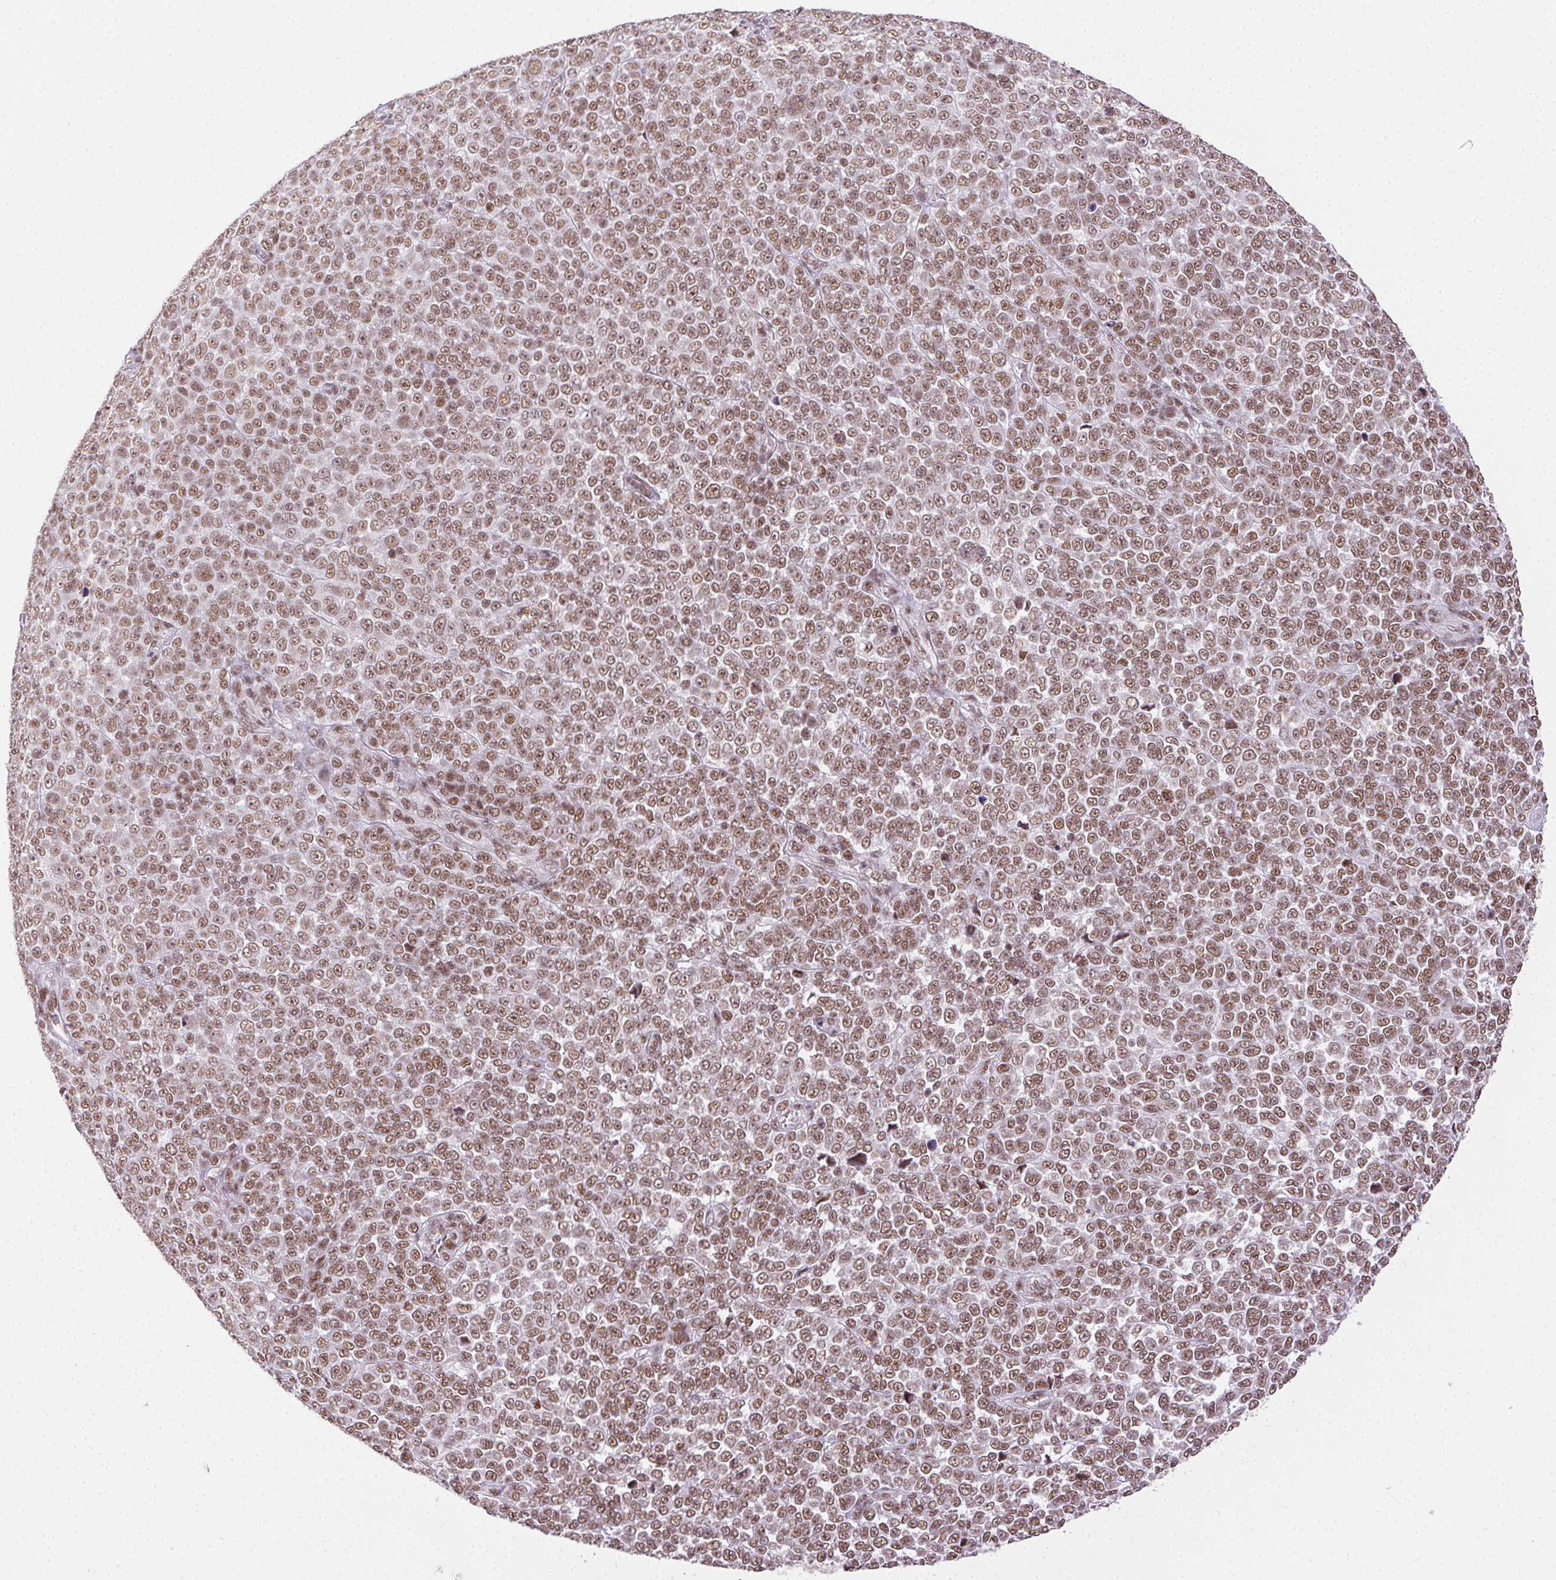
{"staining": {"intensity": "moderate", "quantity": ">75%", "location": "nuclear"}, "tissue": "melanoma", "cell_type": "Tumor cells", "image_type": "cancer", "snomed": [{"axis": "morphology", "description": "Malignant melanoma, NOS"}, {"axis": "topography", "description": "Skin"}], "caption": "IHC of melanoma demonstrates medium levels of moderate nuclear staining in approximately >75% of tumor cells.", "gene": "TRA2B", "patient": {"sex": "female", "age": 95}}